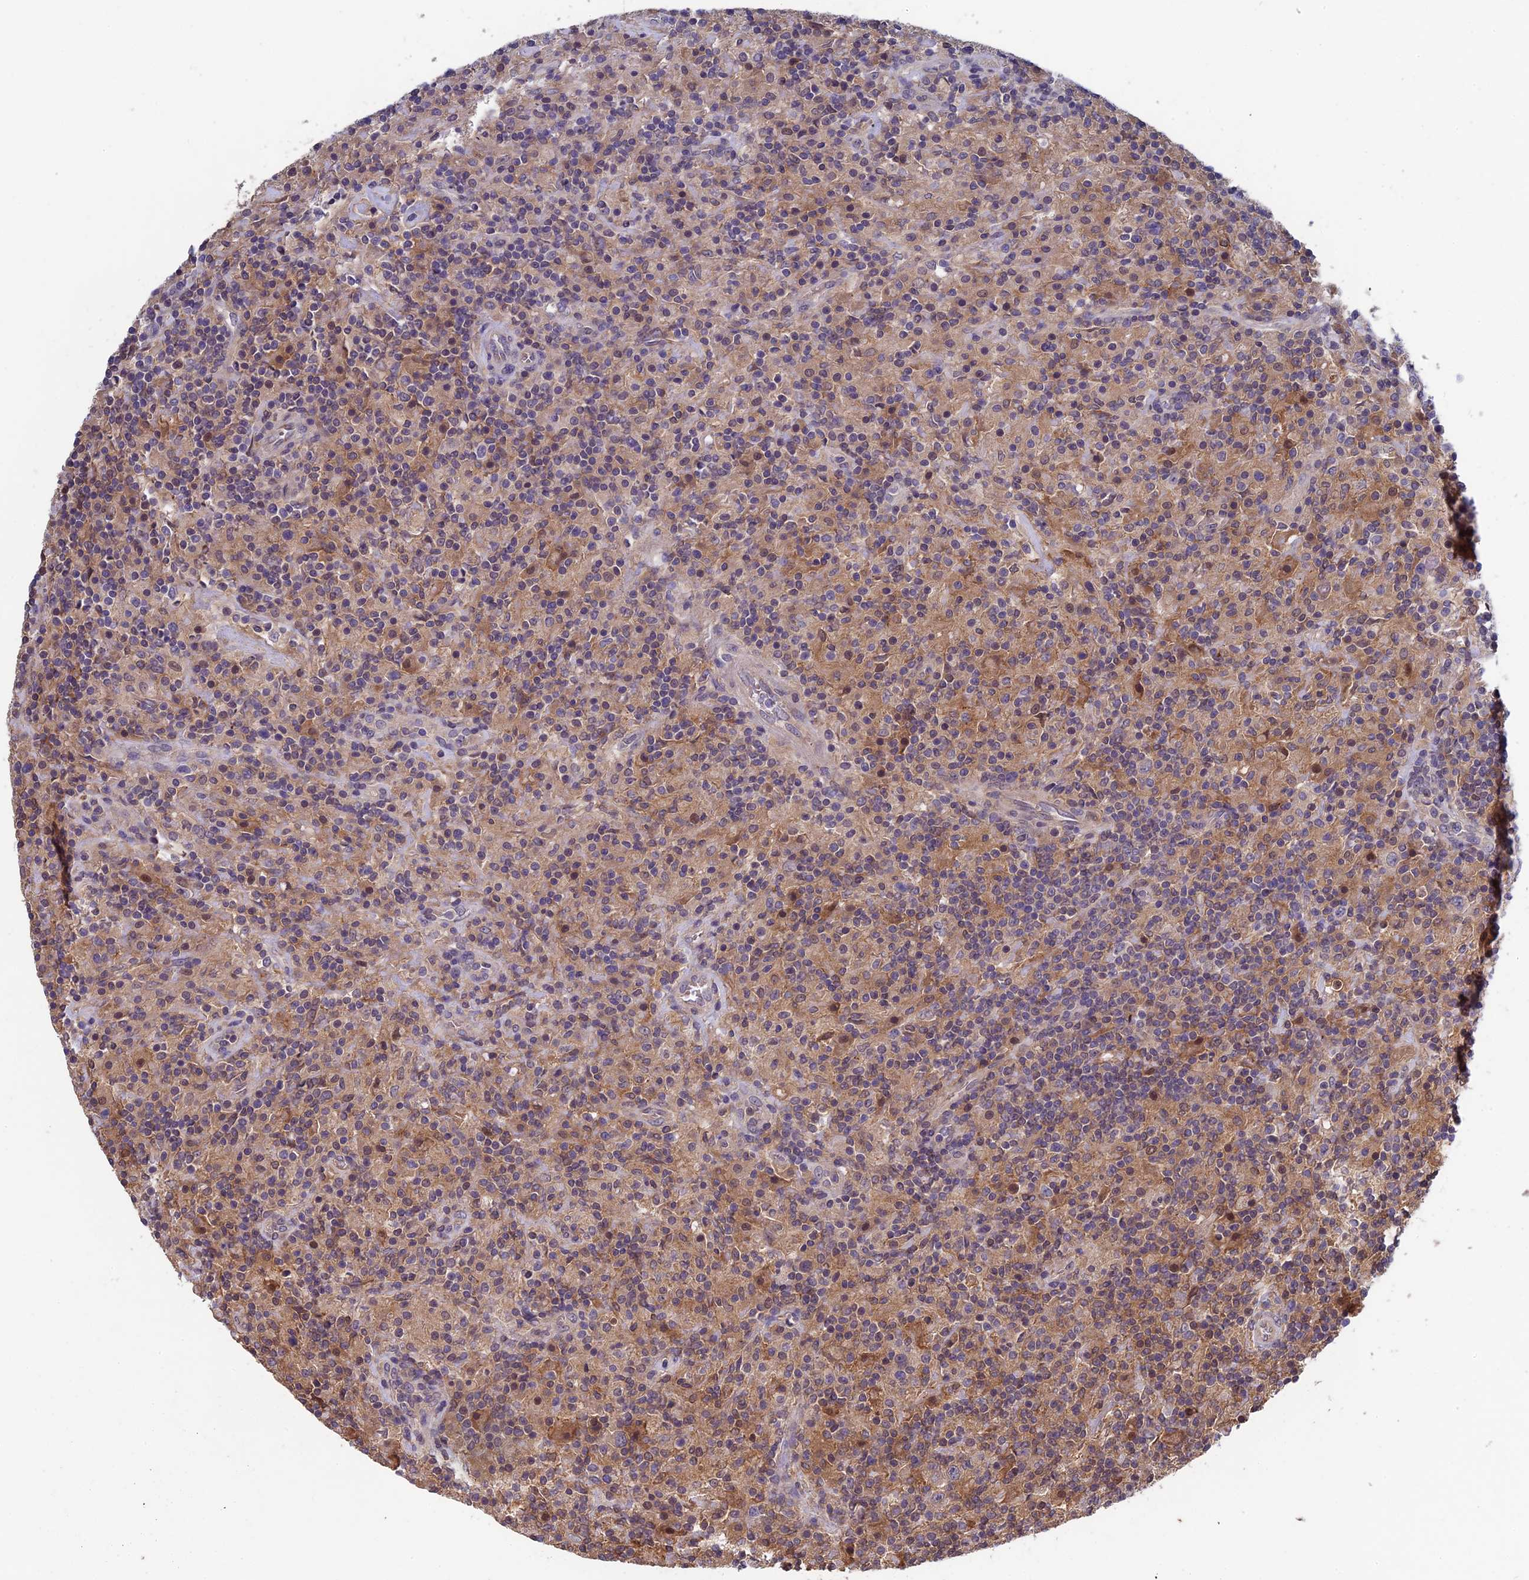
{"staining": {"intensity": "negative", "quantity": "none", "location": "none"}, "tissue": "lymphoma", "cell_type": "Tumor cells", "image_type": "cancer", "snomed": [{"axis": "morphology", "description": "Hodgkin's disease, NOS"}, {"axis": "topography", "description": "Lymph node"}], "caption": "Tumor cells show no significant positivity in Hodgkin's disease. Nuclei are stained in blue.", "gene": "LCMT1", "patient": {"sex": "male", "age": 70}}